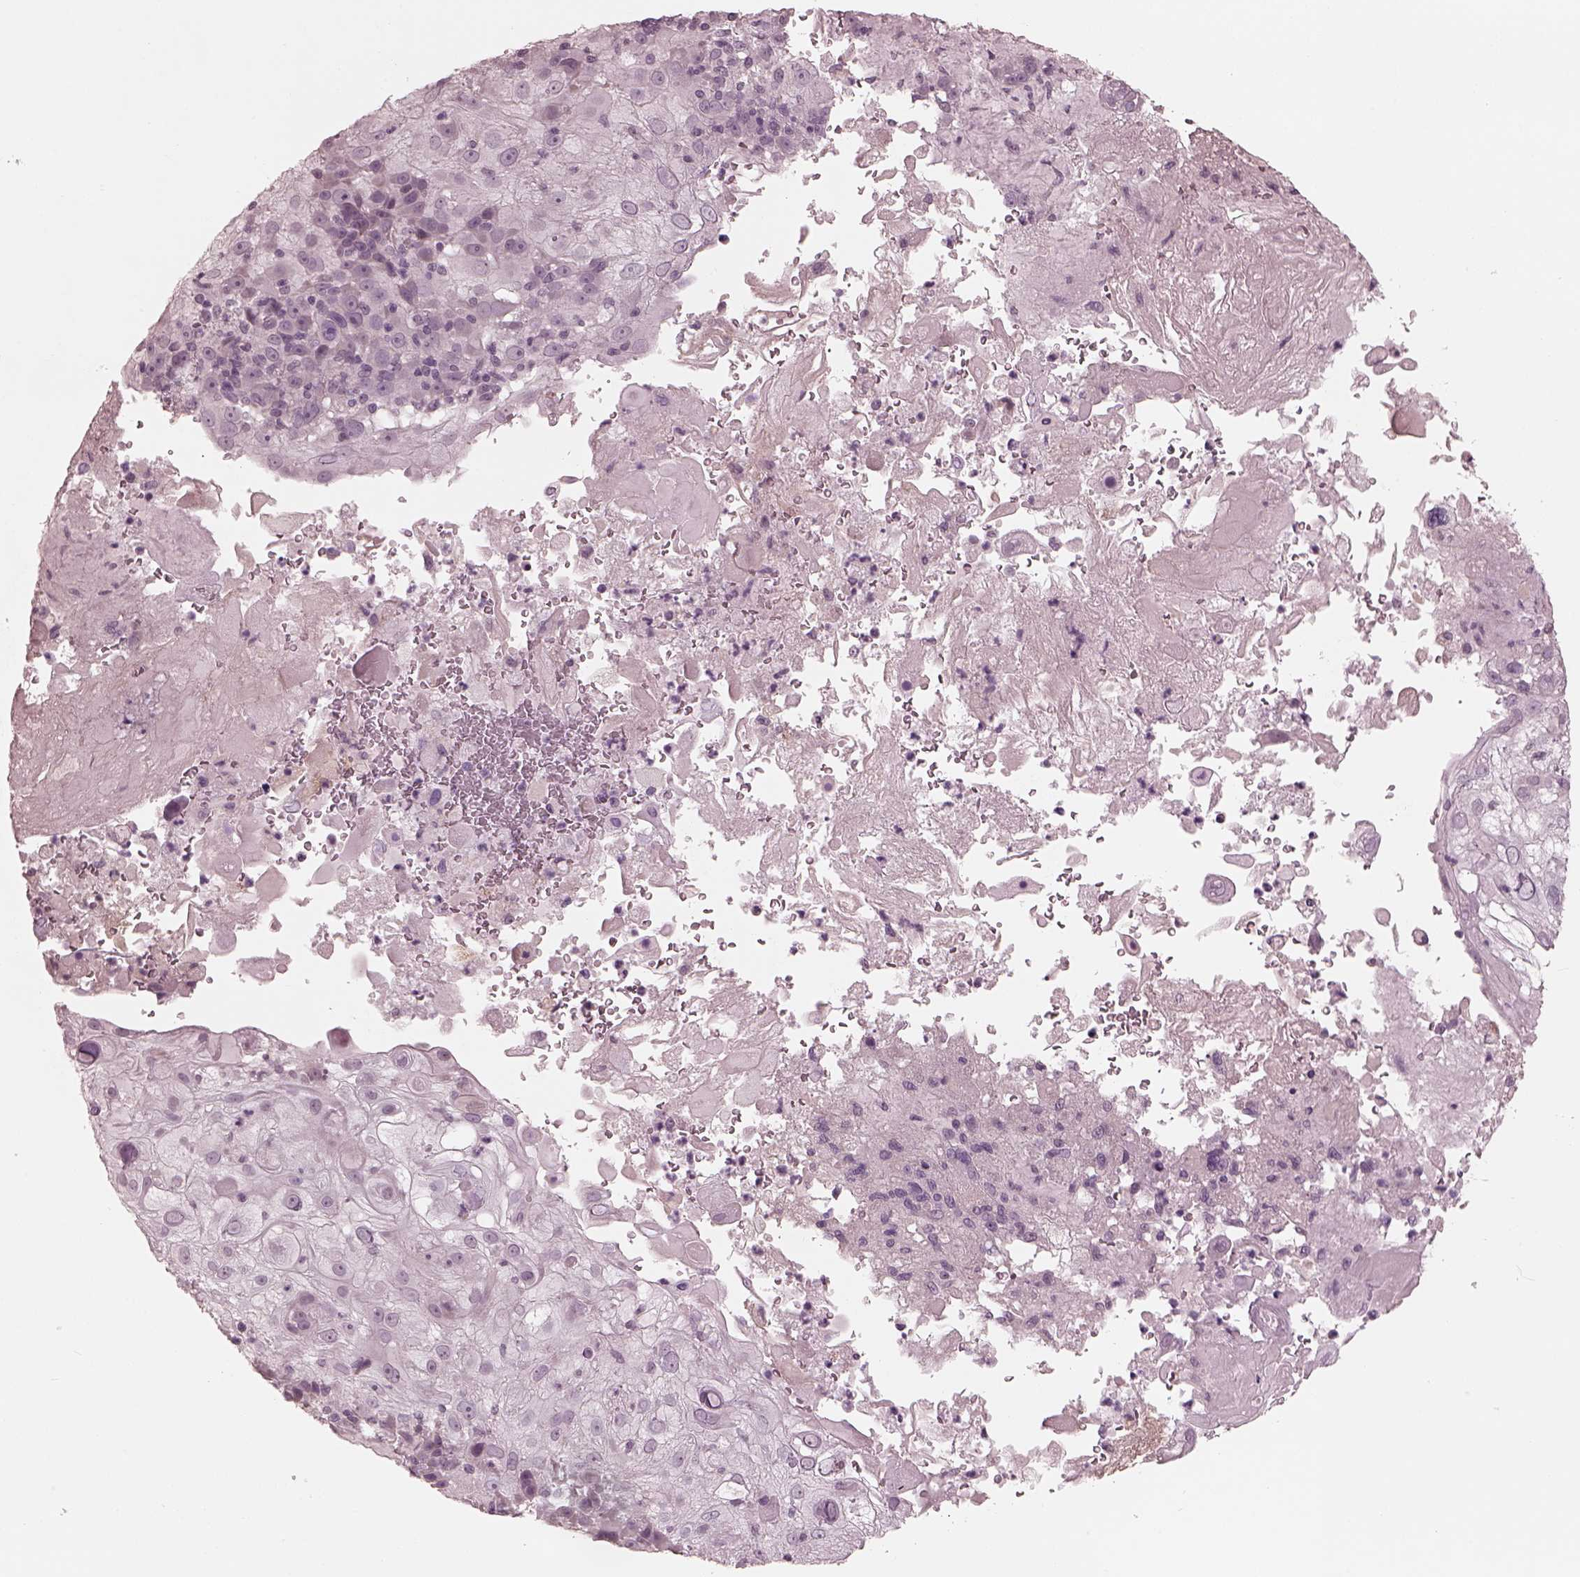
{"staining": {"intensity": "negative", "quantity": "none", "location": "none"}, "tissue": "skin cancer", "cell_type": "Tumor cells", "image_type": "cancer", "snomed": [{"axis": "morphology", "description": "Normal tissue, NOS"}, {"axis": "morphology", "description": "Squamous cell carcinoma, NOS"}, {"axis": "topography", "description": "Skin"}], "caption": "A photomicrograph of skin cancer stained for a protein shows no brown staining in tumor cells.", "gene": "OPTC", "patient": {"sex": "female", "age": 83}}